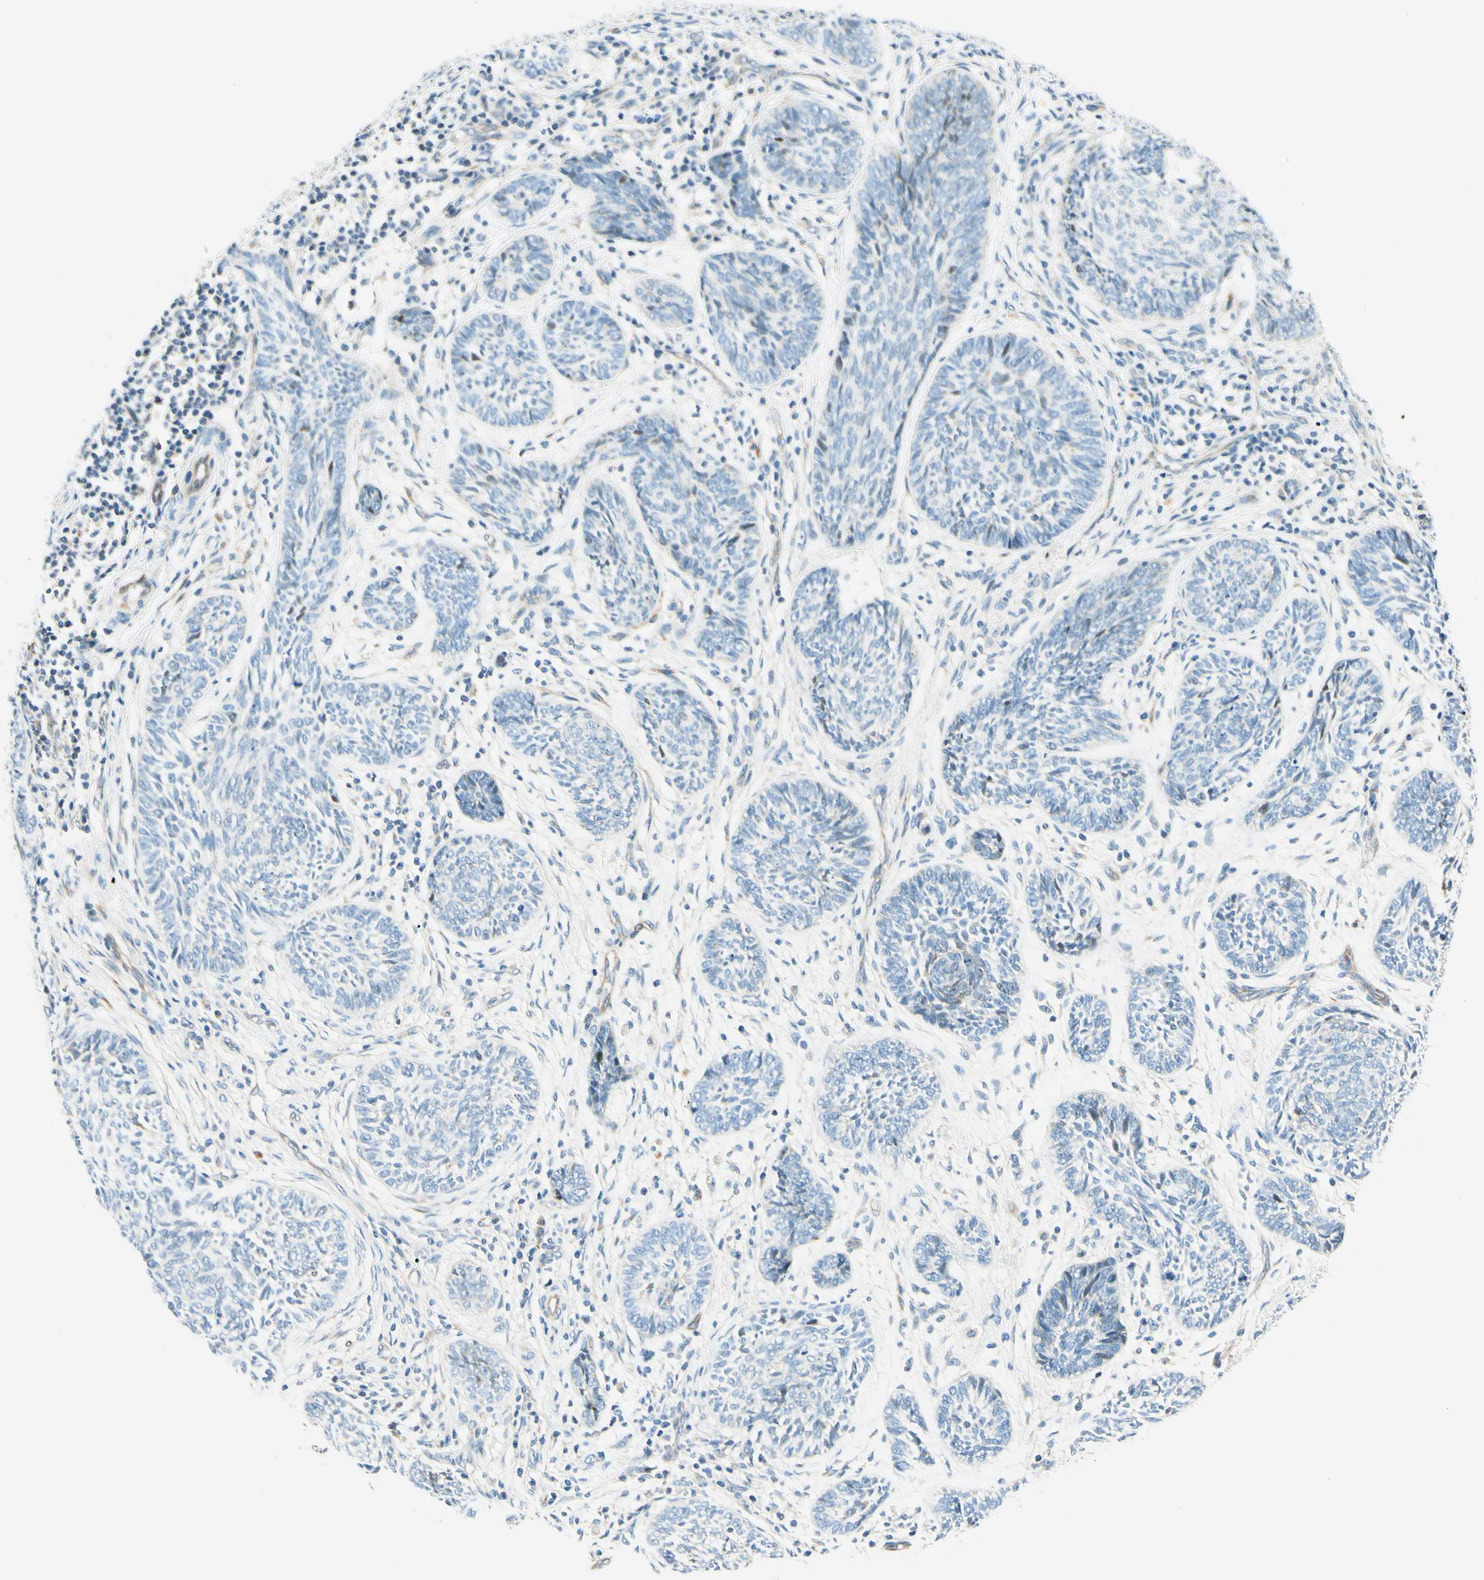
{"staining": {"intensity": "negative", "quantity": "none", "location": "none"}, "tissue": "skin cancer", "cell_type": "Tumor cells", "image_type": "cancer", "snomed": [{"axis": "morphology", "description": "Papilloma, NOS"}, {"axis": "morphology", "description": "Basal cell carcinoma"}, {"axis": "topography", "description": "Skin"}], "caption": "Histopathology image shows no protein positivity in tumor cells of skin cancer (basal cell carcinoma) tissue.", "gene": "TAOK2", "patient": {"sex": "male", "age": 87}}